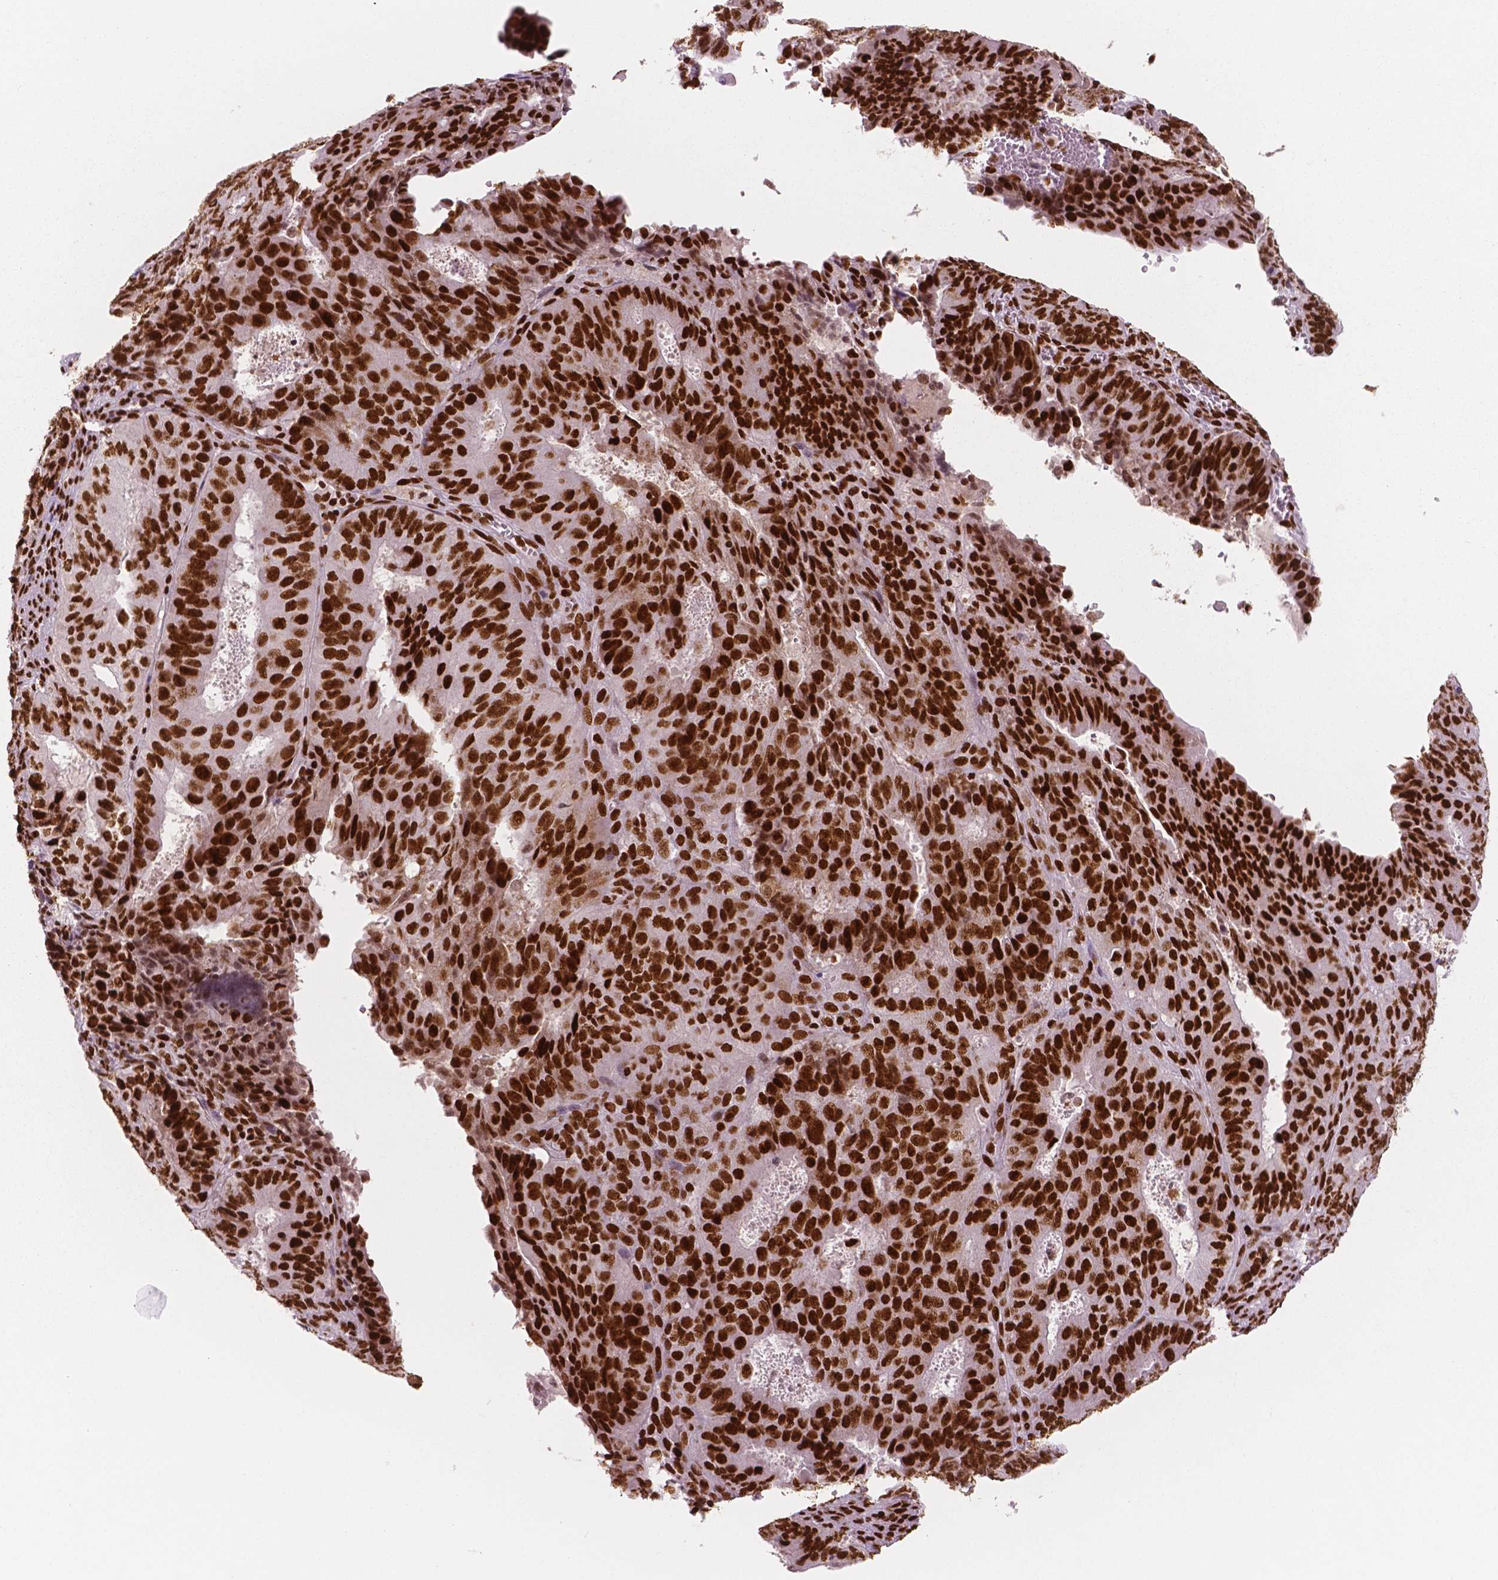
{"staining": {"intensity": "strong", "quantity": ">75%", "location": "nuclear"}, "tissue": "ovarian cancer", "cell_type": "Tumor cells", "image_type": "cancer", "snomed": [{"axis": "morphology", "description": "Carcinoma, endometroid"}, {"axis": "topography", "description": "Ovary"}], "caption": "Ovarian cancer stained with DAB IHC reveals high levels of strong nuclear positivity in about >75% of tumor cells.", "gene": "BRD4", "patient": {"sex": "female", "age": 42}}